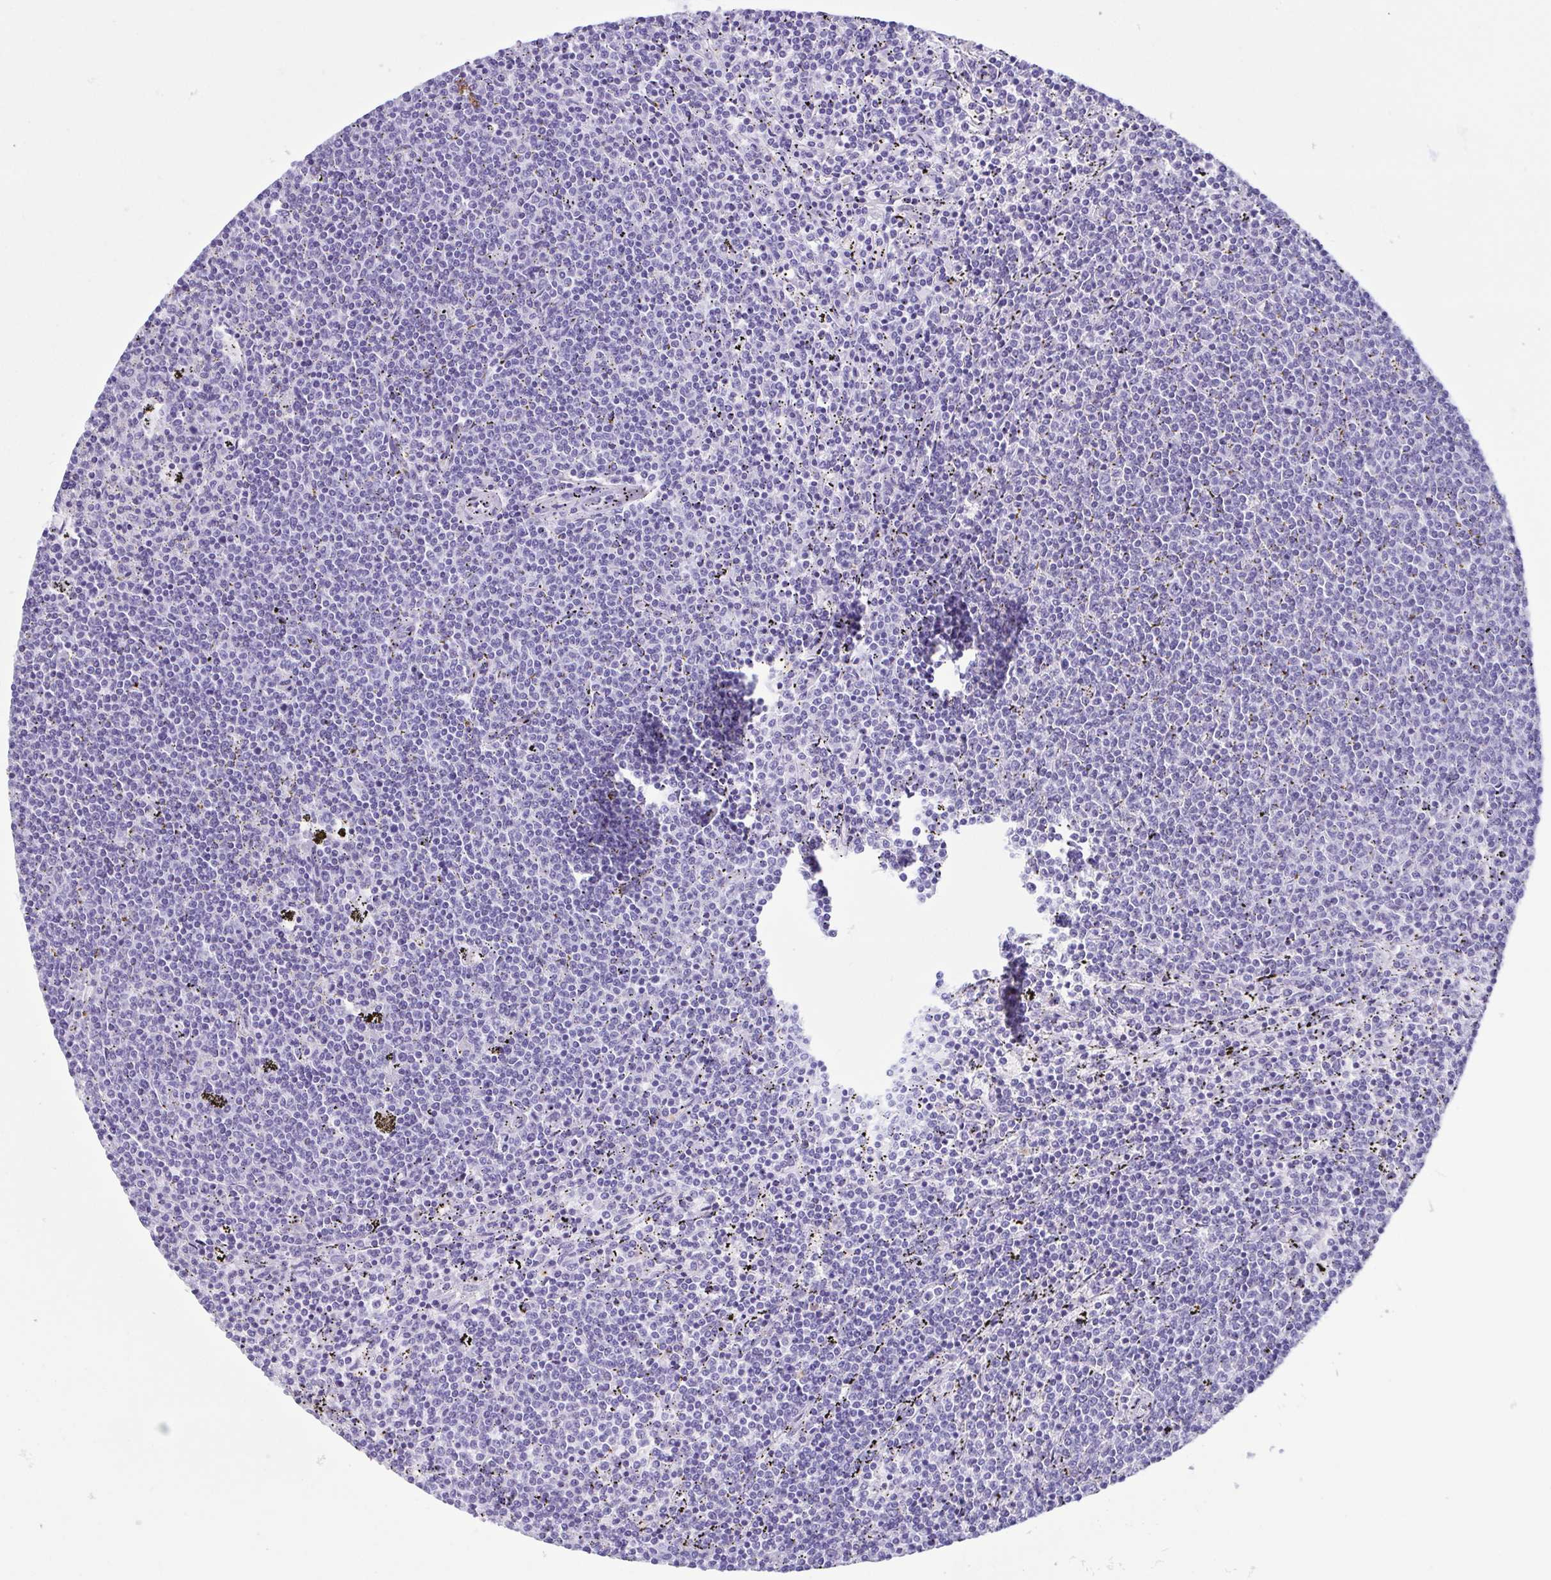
{"staining": {"intensity": "negative", "quantity": "none", "location": "none"}, "tissue": "lymphoma", "cell_type": "Tumor cells", "image_type": "cancer", "snomed": [{"axis": "morphology", "description": "Malignant lymphoma, non-Hodgkin's type, Low grade"}, {"axis": "topography", "description": "Spleen"}], "caption": "Protein analysis of low-grade malignant lymphoma, non-Hodgkin's type displays no significant expression in tumor cells.", "gene": "LTF", "patient": {"sex": "female", "age": 50}}